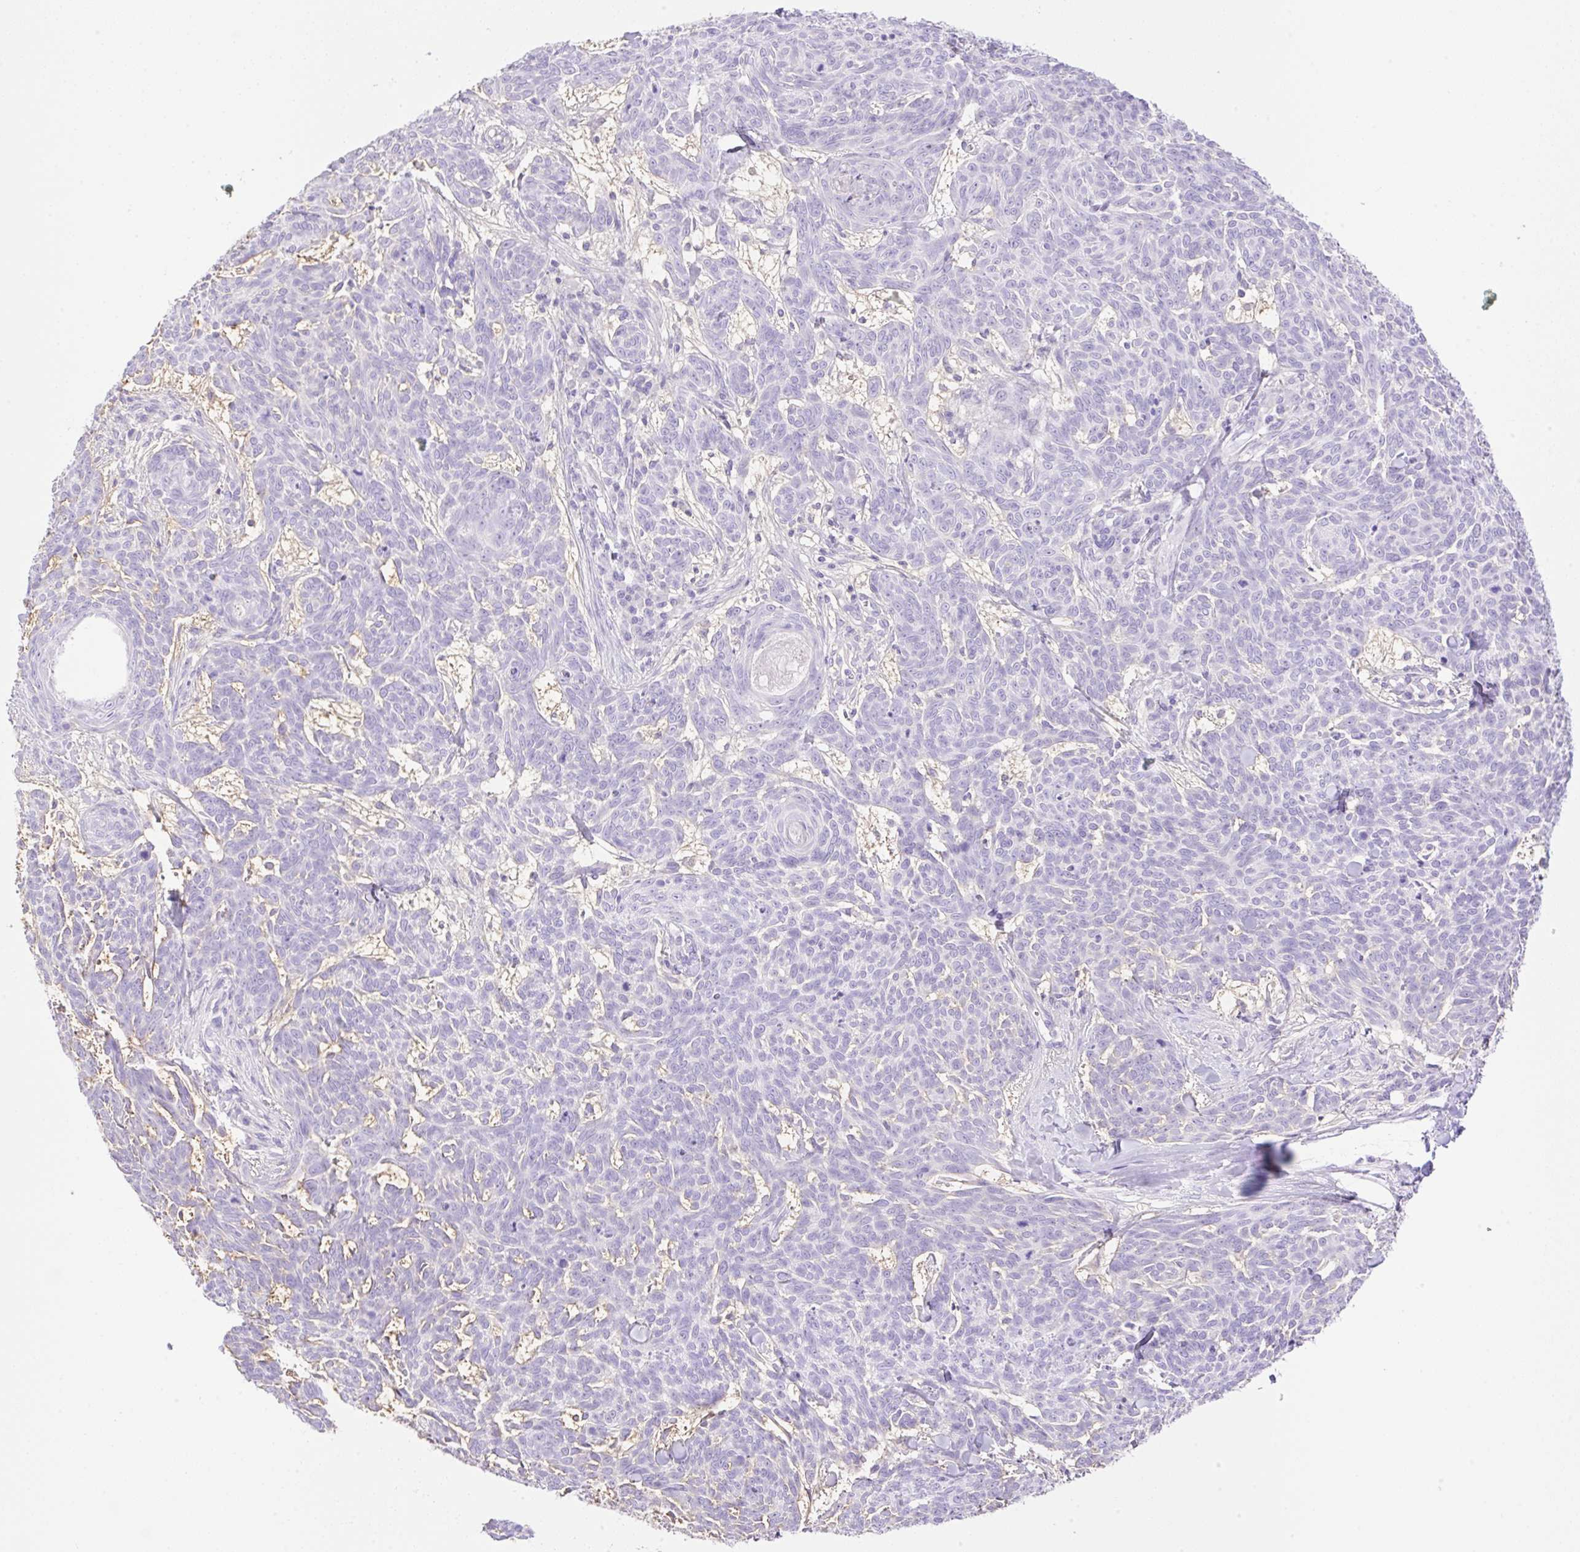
{"staining": {"intensity": "negative", "quantity": "none", "location": "none"}, "tissue": "skin cancer", "cell_type": "Tumor cells", "image_type": "cancer", "snomed": [{"axis": "morphology", "description": "Basal cell carcinoma"}, {"axis": "topography", "description": "Skin"}], "caption": "Micrograph shows no protein staining in tumor cells of skin basal cell carcinoma tissue.", "gene": "CDX1", "patient": {"sex": "female", "age": 93}}